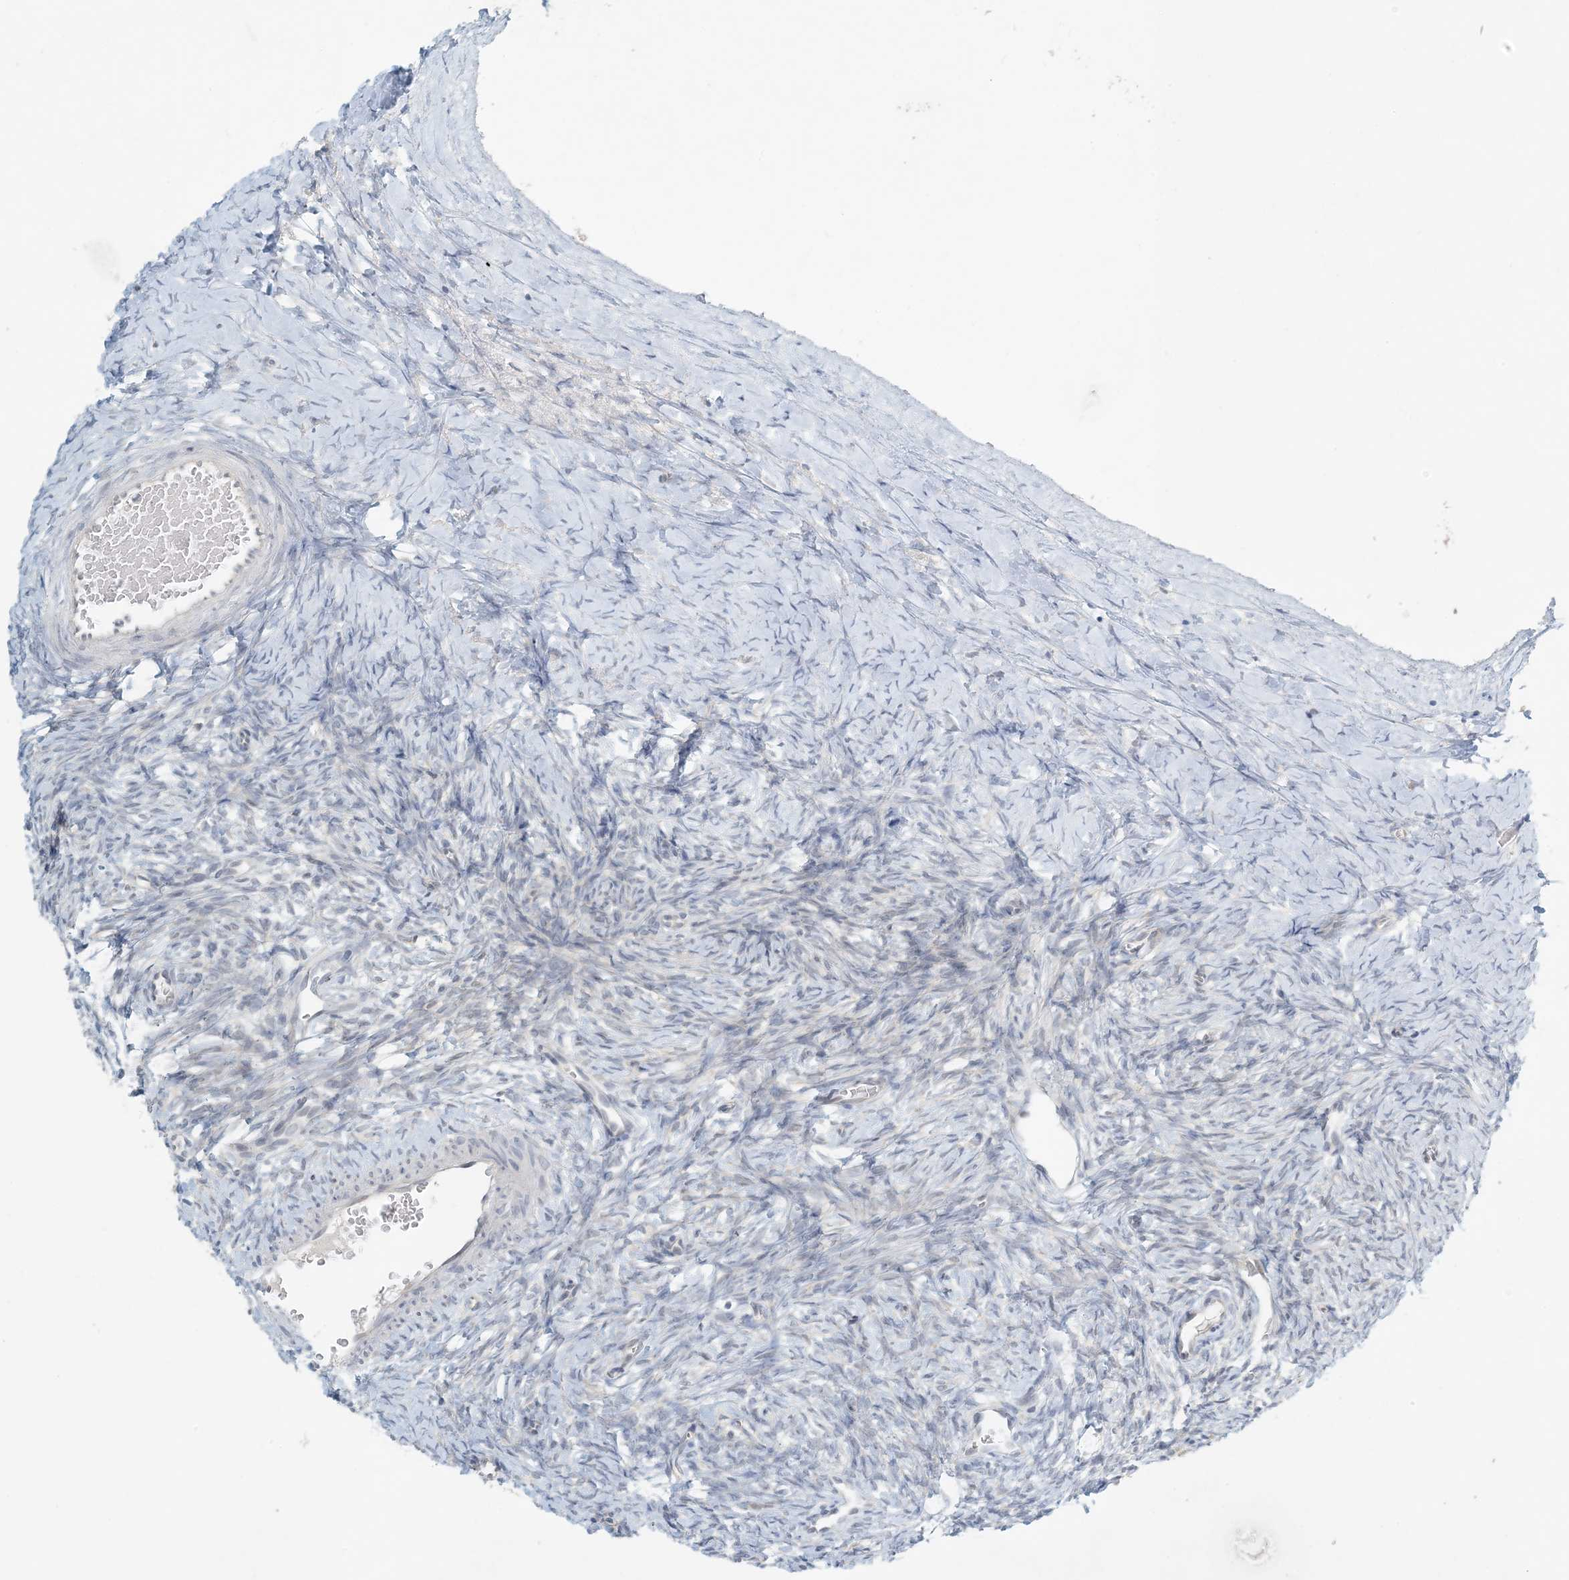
{"staining": {"intensity": "negative", "quantity": "none", "location": "none"}, "tissue": "ovary", "cell_type": "Ovarian stroma cells", "image_type": "normal", "snomed": [{"axis": "morphology", "description": "Normal tissue, NOS"}, {"axis": "morphology", "description": "Developmental malformation"}, {"axis": "topography", "description": "Ovary"}], "caption": "Ovary stained for a protein using IHC shows no expression ovarian stroma cells.", "gene": "OBI1", "patient": {"sex": "female", "age": 39}}